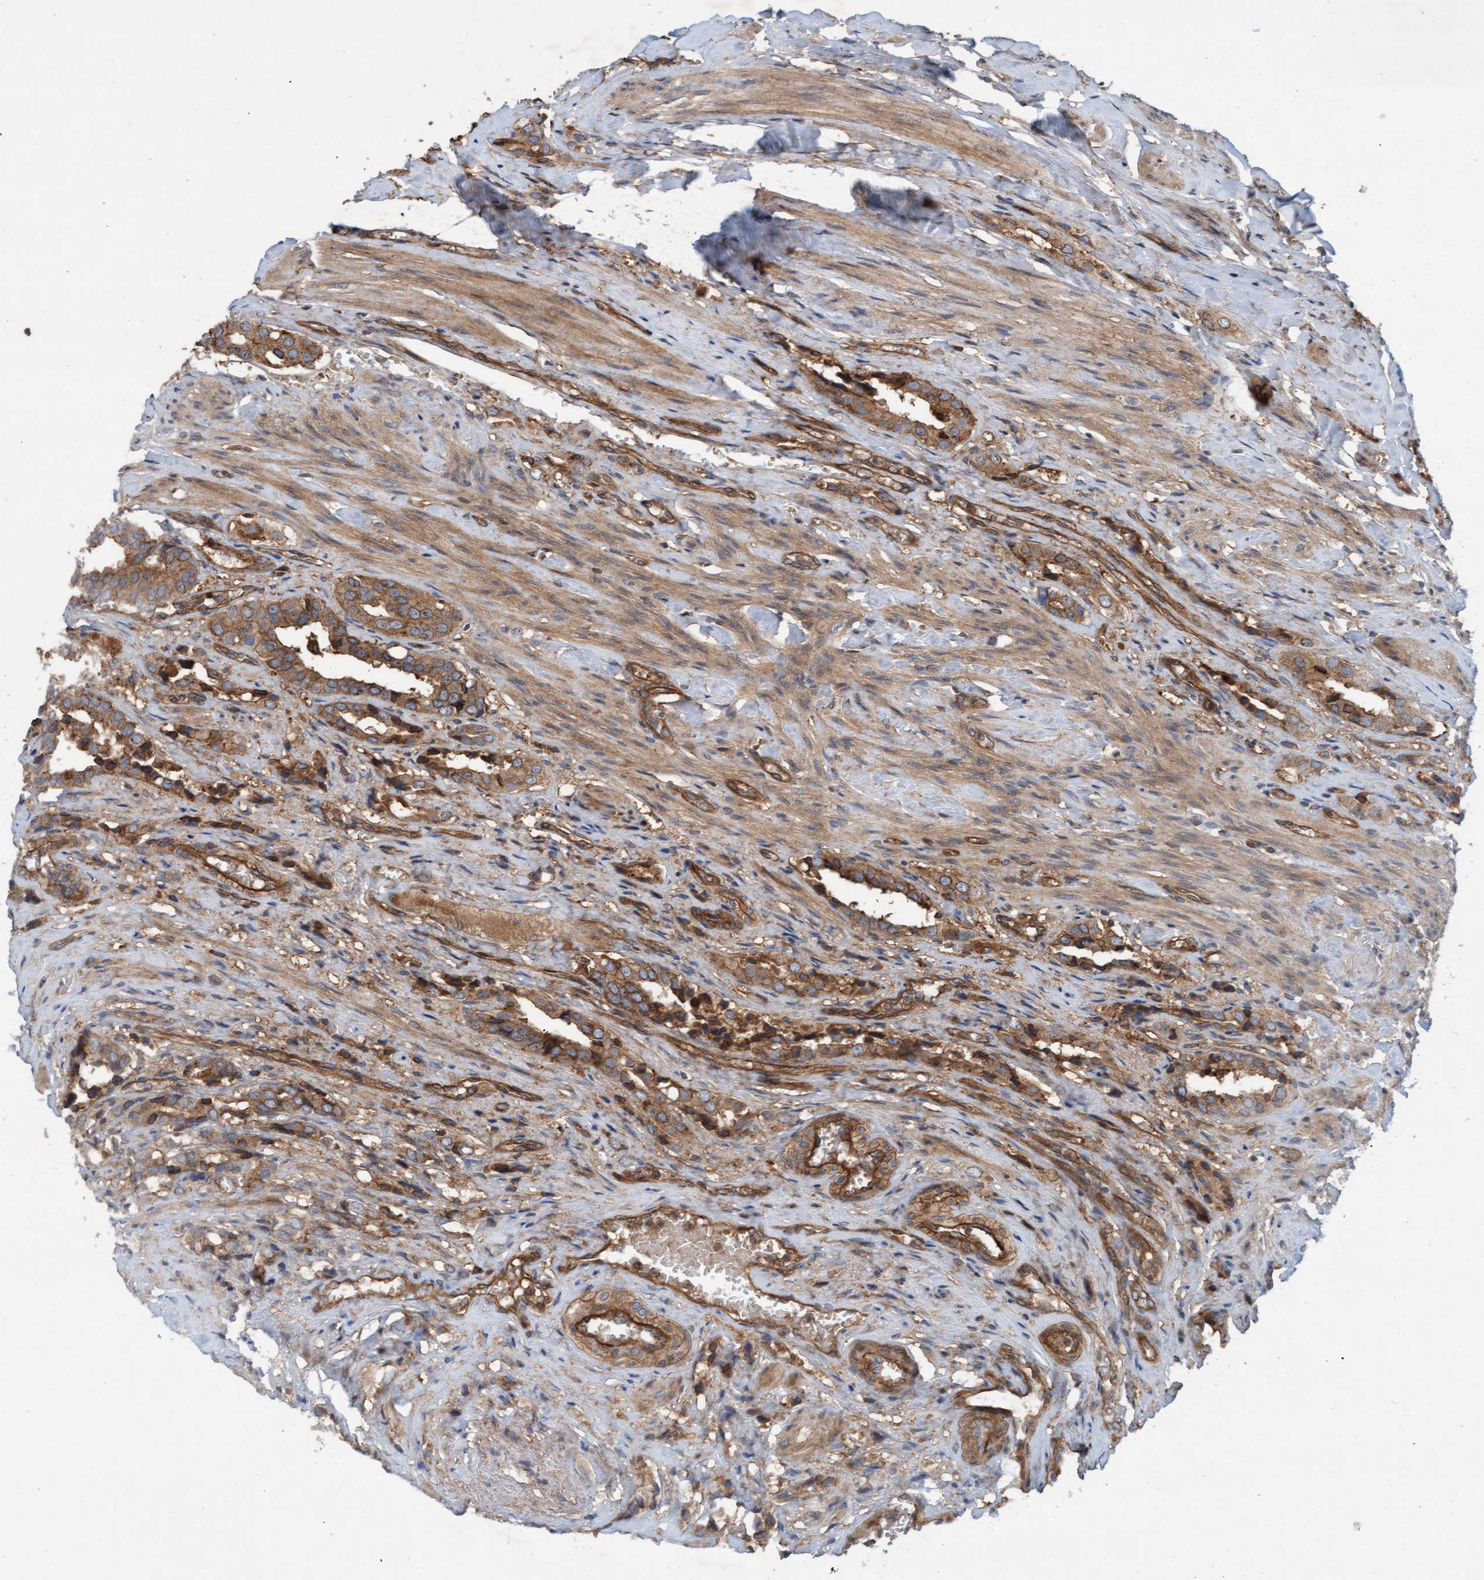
{"staining": {"intensity": "moderate", "quantity": ">75%", "location": "cytoplasmic/membranous"}, "tissue": "prostate cancer", "cell_type": "Tumor cells", "image_type": "cancer", "snomed": [{"axis": "morphology", "description": "Adenocarcinoma, High grade"}, {"axis": "topography", "description": "Prostate"}], "caption": "A histopathology image of prostate cancer (adenocarcinoma (high-grade)) stained for a protein displays moderate cytoplasmic/membranous brown staining in tumor cells. (IHC, brightfield microscopy, high magnification).", "gene": "ERAL1", "patient": {"sex": "male", "age": 52}}